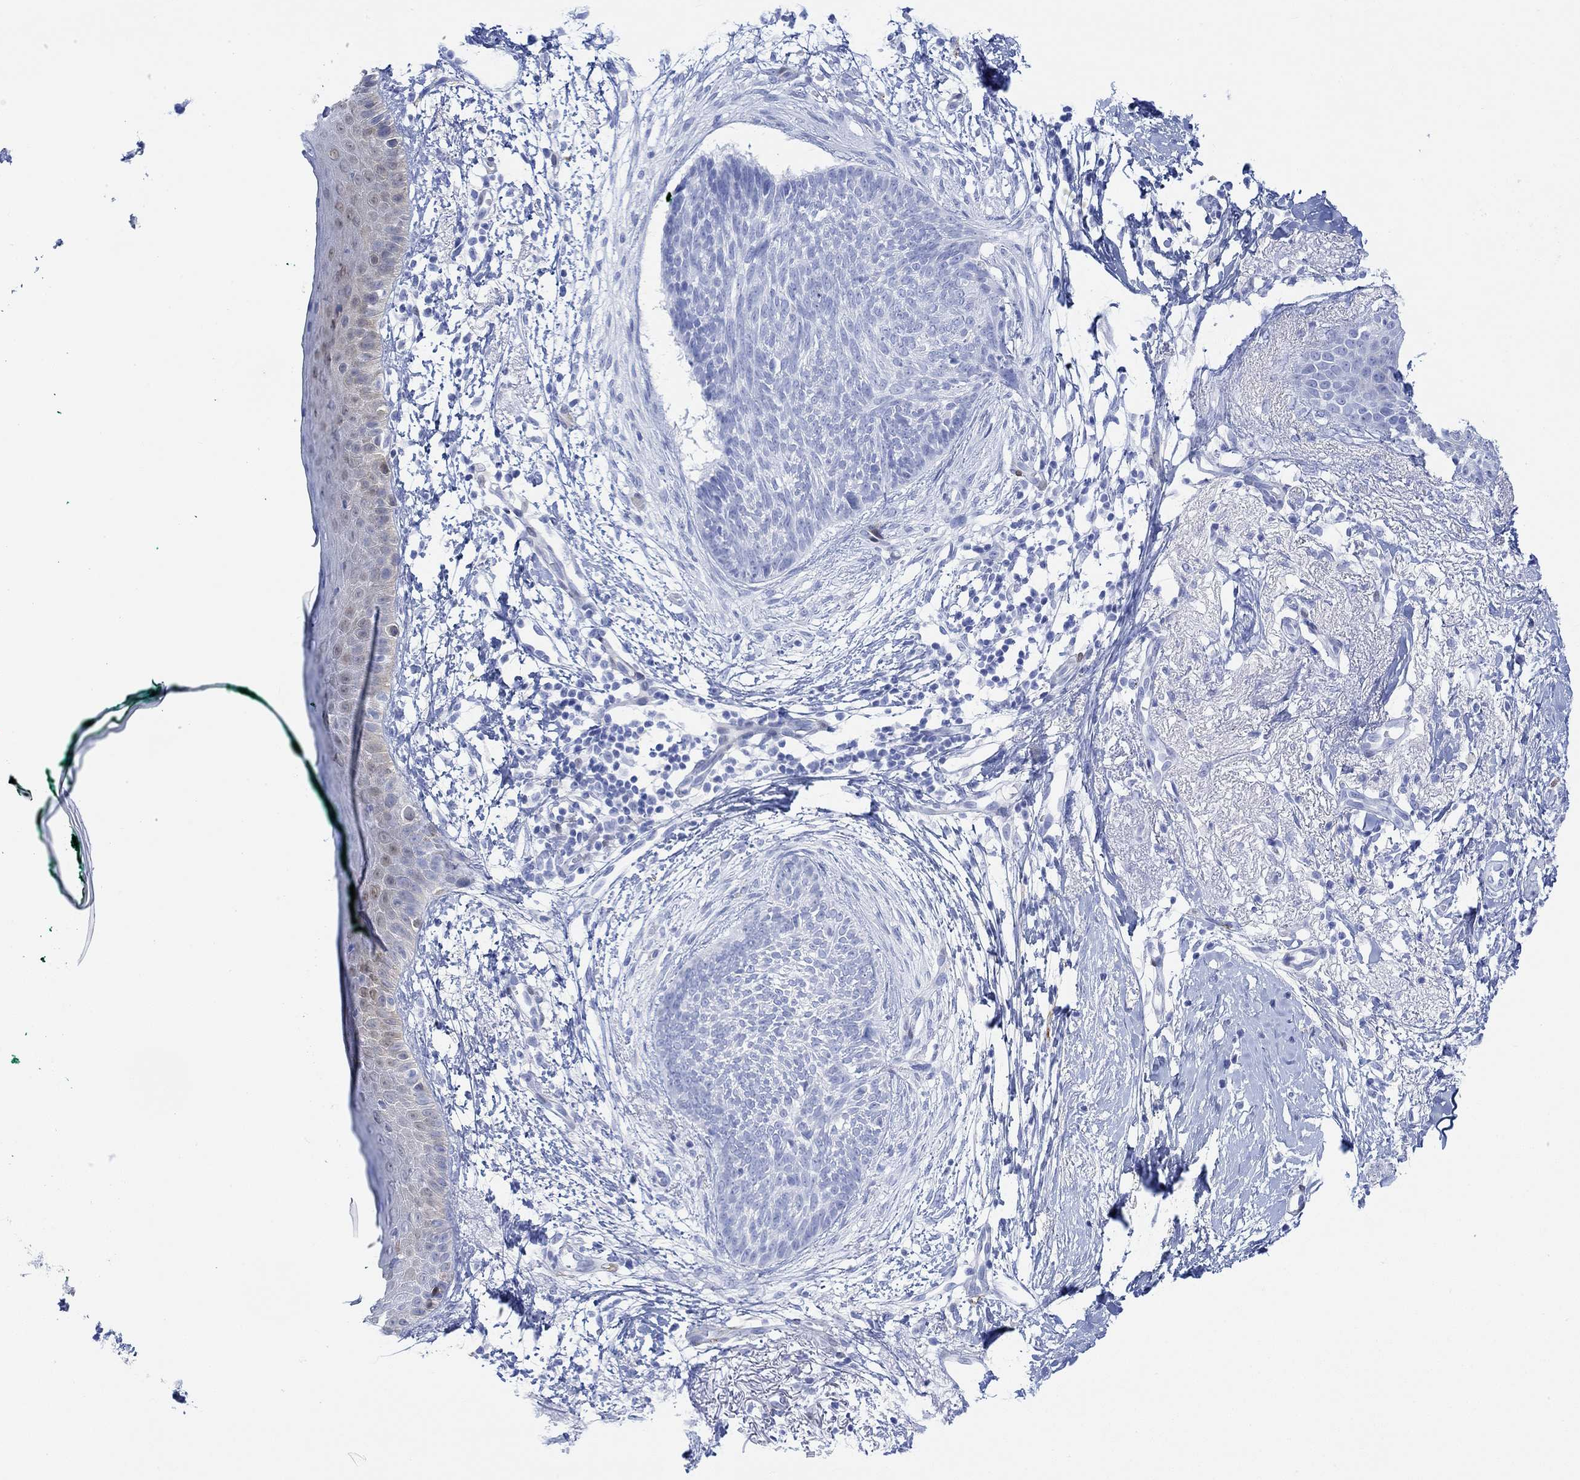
{"staining": {"intensity": "negative", "quantity": "none", "location": "none"}, "tissue": "skin cancer", "cell_type": "Tumor cells", "image_type": "cancer", "snomed": [{"axis": "morphology", "description": "Normal tissue, NOS"}, {"axis": "morphology", "description": "Basal cell carcinoma"}, {"axis": "topography", "description": "Skin"}], "caption": "Immunohistochemistry (IHC) of skin basal cell carcinoma exhibits no positivity in tumor cells.", "gene": "TPPP3", "patient": {"sex": "male", "age": 84}}